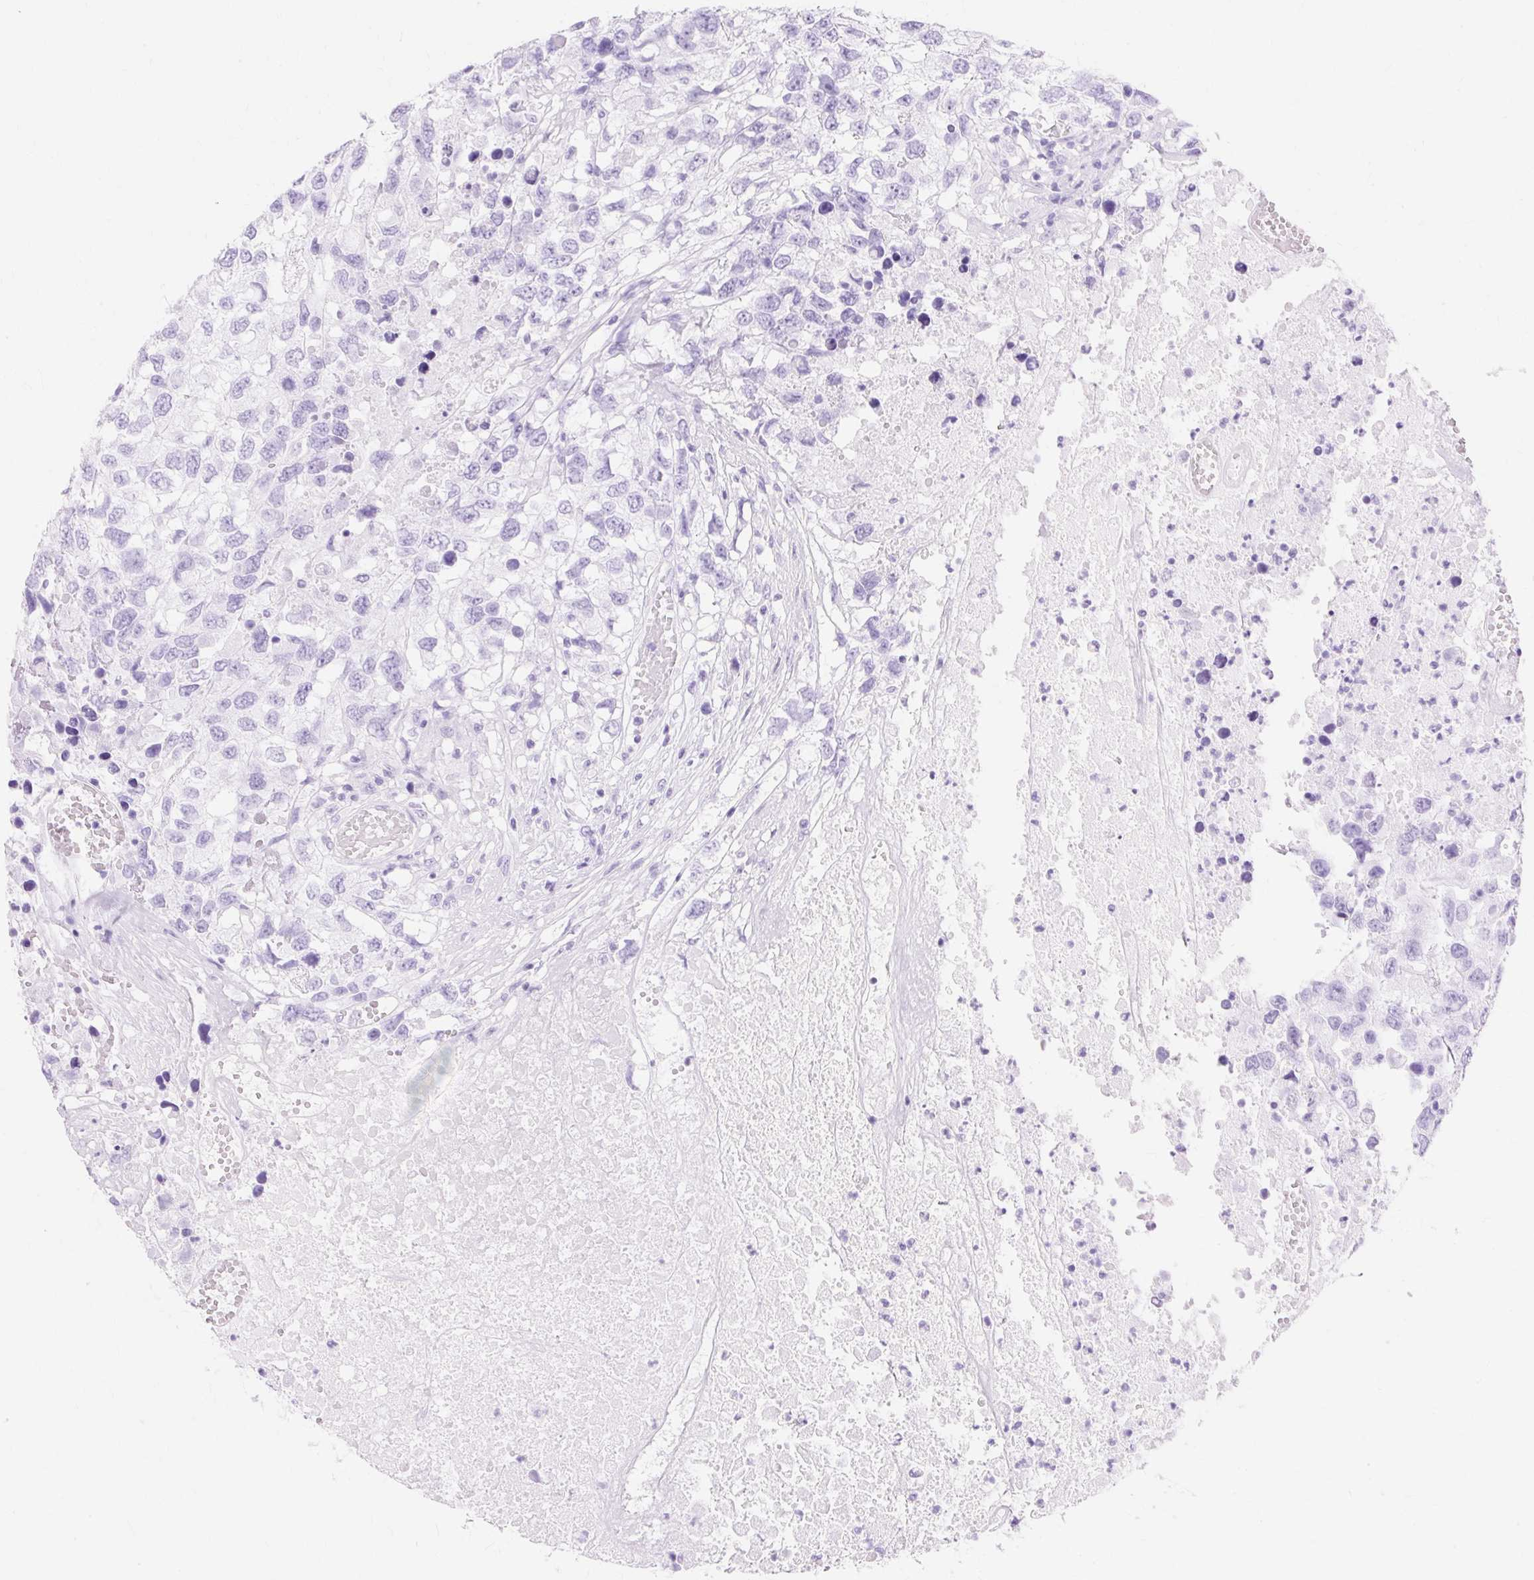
{"staining": {"intensity": "negative", "quantity": "none", "location": "none"}, "tissue": "testis cancer", "cell_type": "Tumor cells", "image_type": "cancer", "snomed": [{"axis": "morphology", "description": "Carcinoma, Embryonal, NOS"}, {"axis": "topography", "description": "Testis"}], "caption": "Embryonal carcinoma (testis) stained for a protein using immunohistochemistry (IHC) displays no staining tumor cells.", "gene": "MBP", "patient": {"sex": "male", "age": 83}}